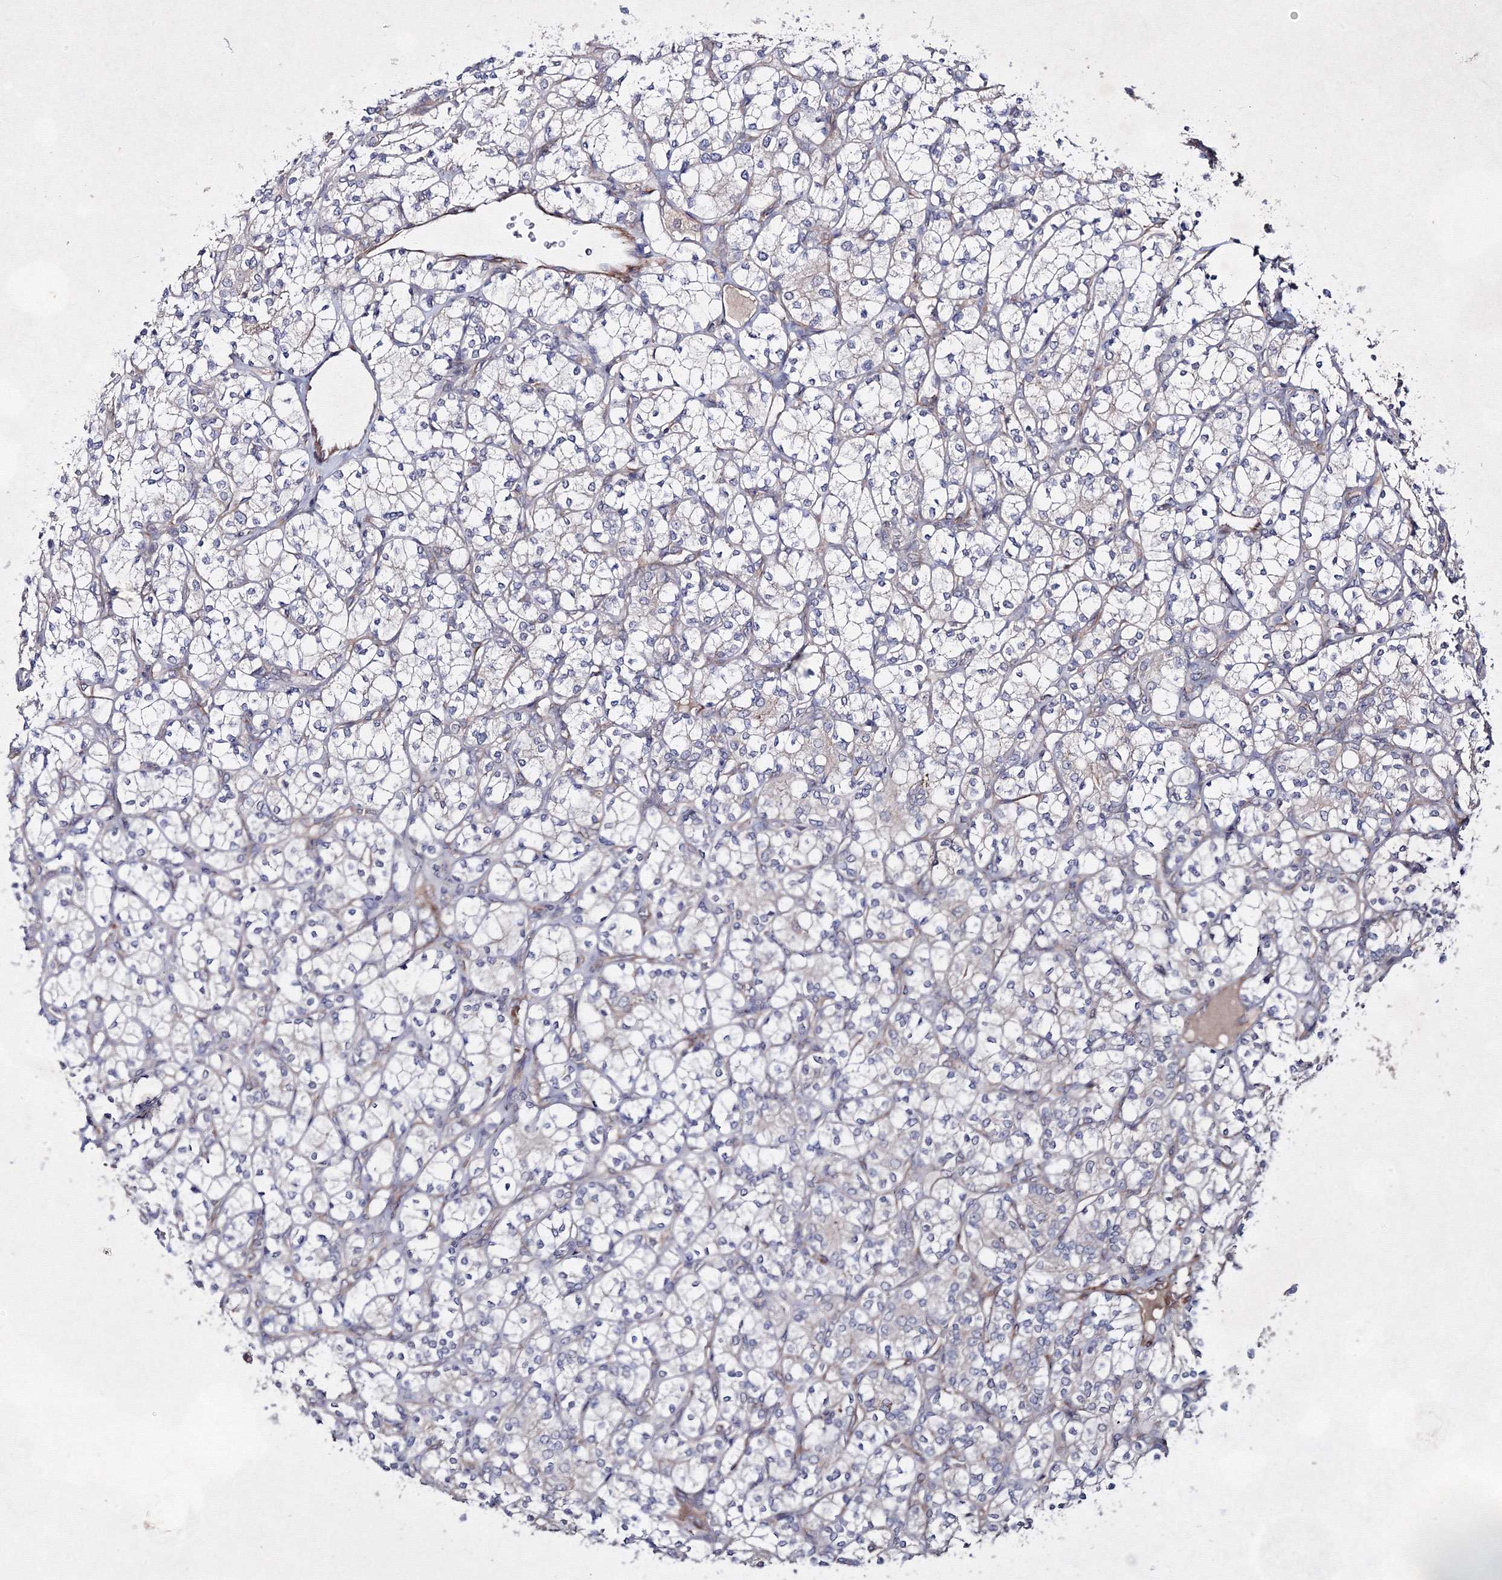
{"staining": {"intensity": "negative", "quantity": "none", "location": "none"}, "tissue": "renal cancer", "cell_type": "Tumor cells", "image_type": "cancer", "snomed": [{"axis": "morphology", "description": "Adenocarcinoma, NOS"}, {"axis": "topography", "description": "Kidney"}], "caption": "DAB (3,3'-diaminobenzidine) immunohistochemical staining of adenocarcinoma (renal) displays no significant staining in tumor cells. (Immunohistochemistry (ihc), brightfield microscopy, high magnification).", "gene": "GFM1", "patient": {"sex": "male", "age": 77}}